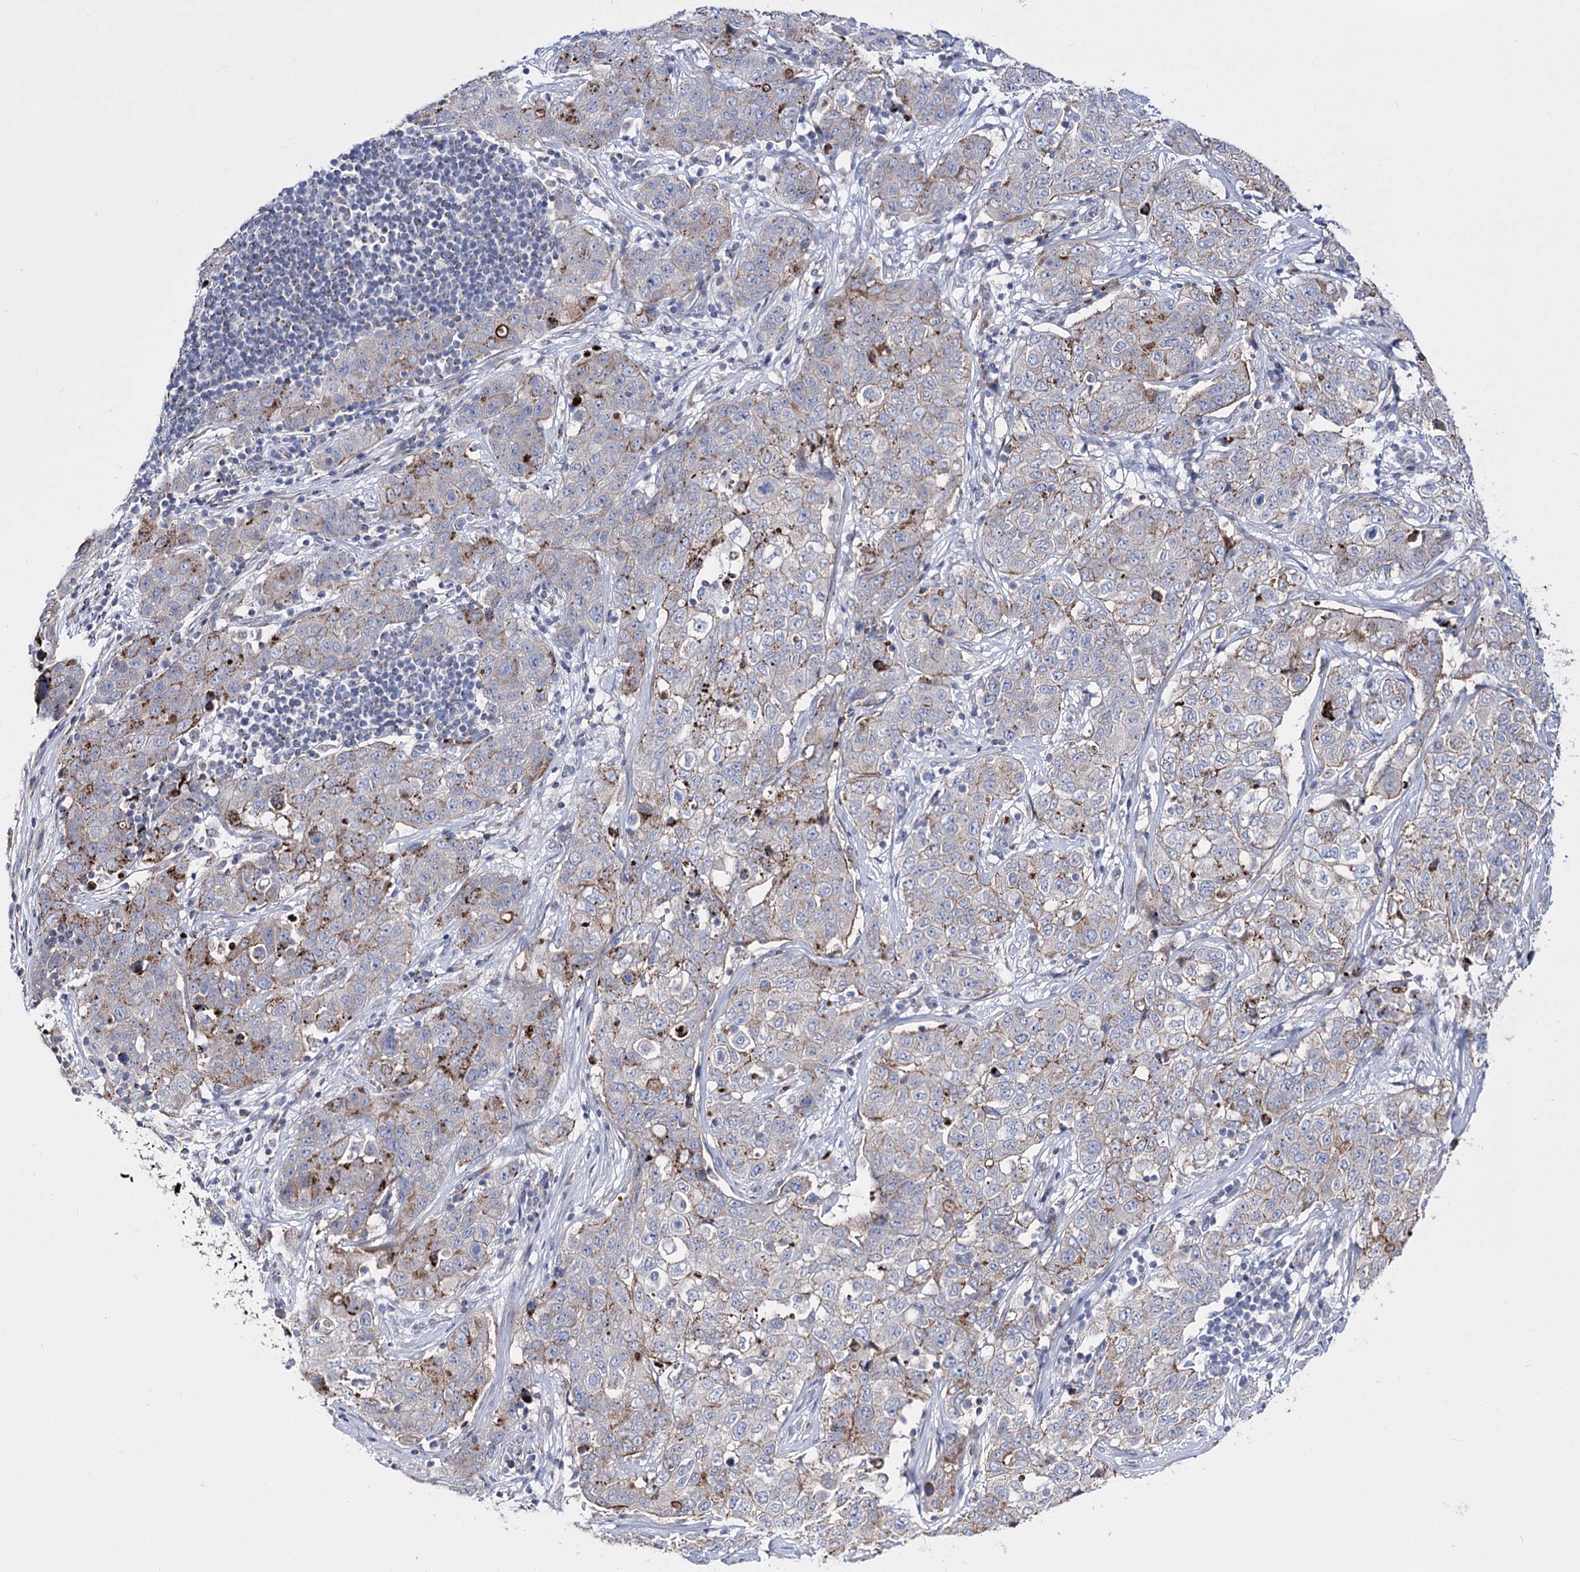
{"staining": {"intensity": "moderate", "quantity": "<25%", "location": "cytoplasmic/membranous"}, "tissue": "stomach cancer", "cell_type": "Tumor cells", "image_type": "cancer", "snomed": [{"axis": "morphology", "description": "Normal tissue, NOS"}, {"axis": "morphology", "description": "Adenocarcinoma, NOS"}, {"axis": "topography", "description": "Lymph node"}, {"axis": "topography", "description": "Stomach"}], "caption": "Immunohistochemistry (IHC) (DAB) staining of human adenocarcinoma (stomach) demonstrates moderate cytoplasmic/membranous protein staining in about <25% of tumor cells.", "gene": "OSBPL5", "patient": {"sex": "male", "age": 48}}